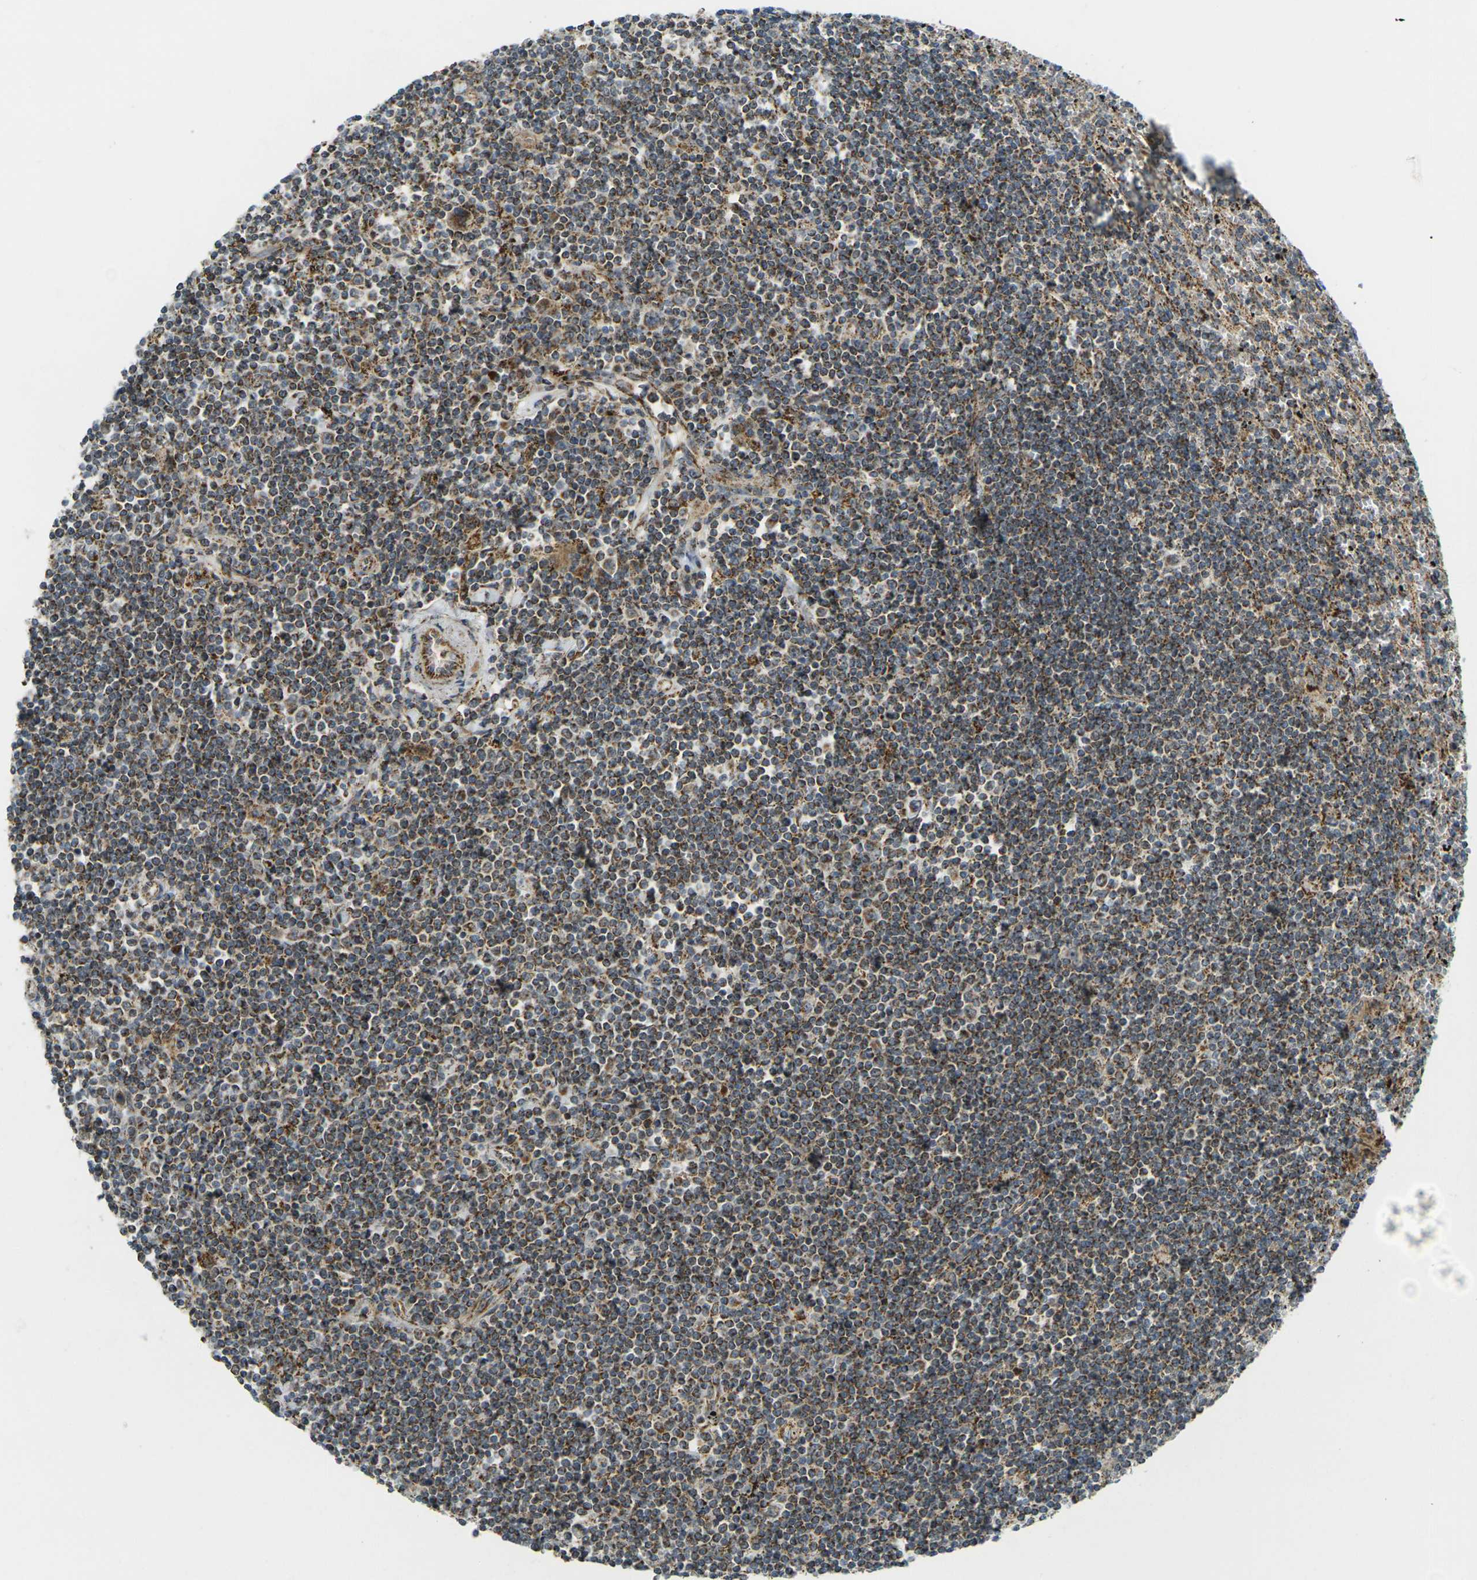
{"staining": {"intensity": "moderate", "quantity": ">75%", "location": "cytoplasmic/membranous"}, "tissue": "lymphoma", "cell_type": "Tumor cells", "image_type": "cancer", "snomed": [{"axis": "morphology", "description": "Malignant lymphoma, non-Hodgkin's type, Low grade"}, {"axis": "topography", "description": "Spleen"}], "caption": "DAB (3,3'-diaminobenzidine) immunohistochemical staining of human lymphoma displays moderate cytoplasmic/membranous protein positivity in about >75% of tumor cells. (DAB IHC, brown staining for protein, blue staining for nuclei).", "gene": "IGF1R", "patient": {"sex": "male", "age": 76}}